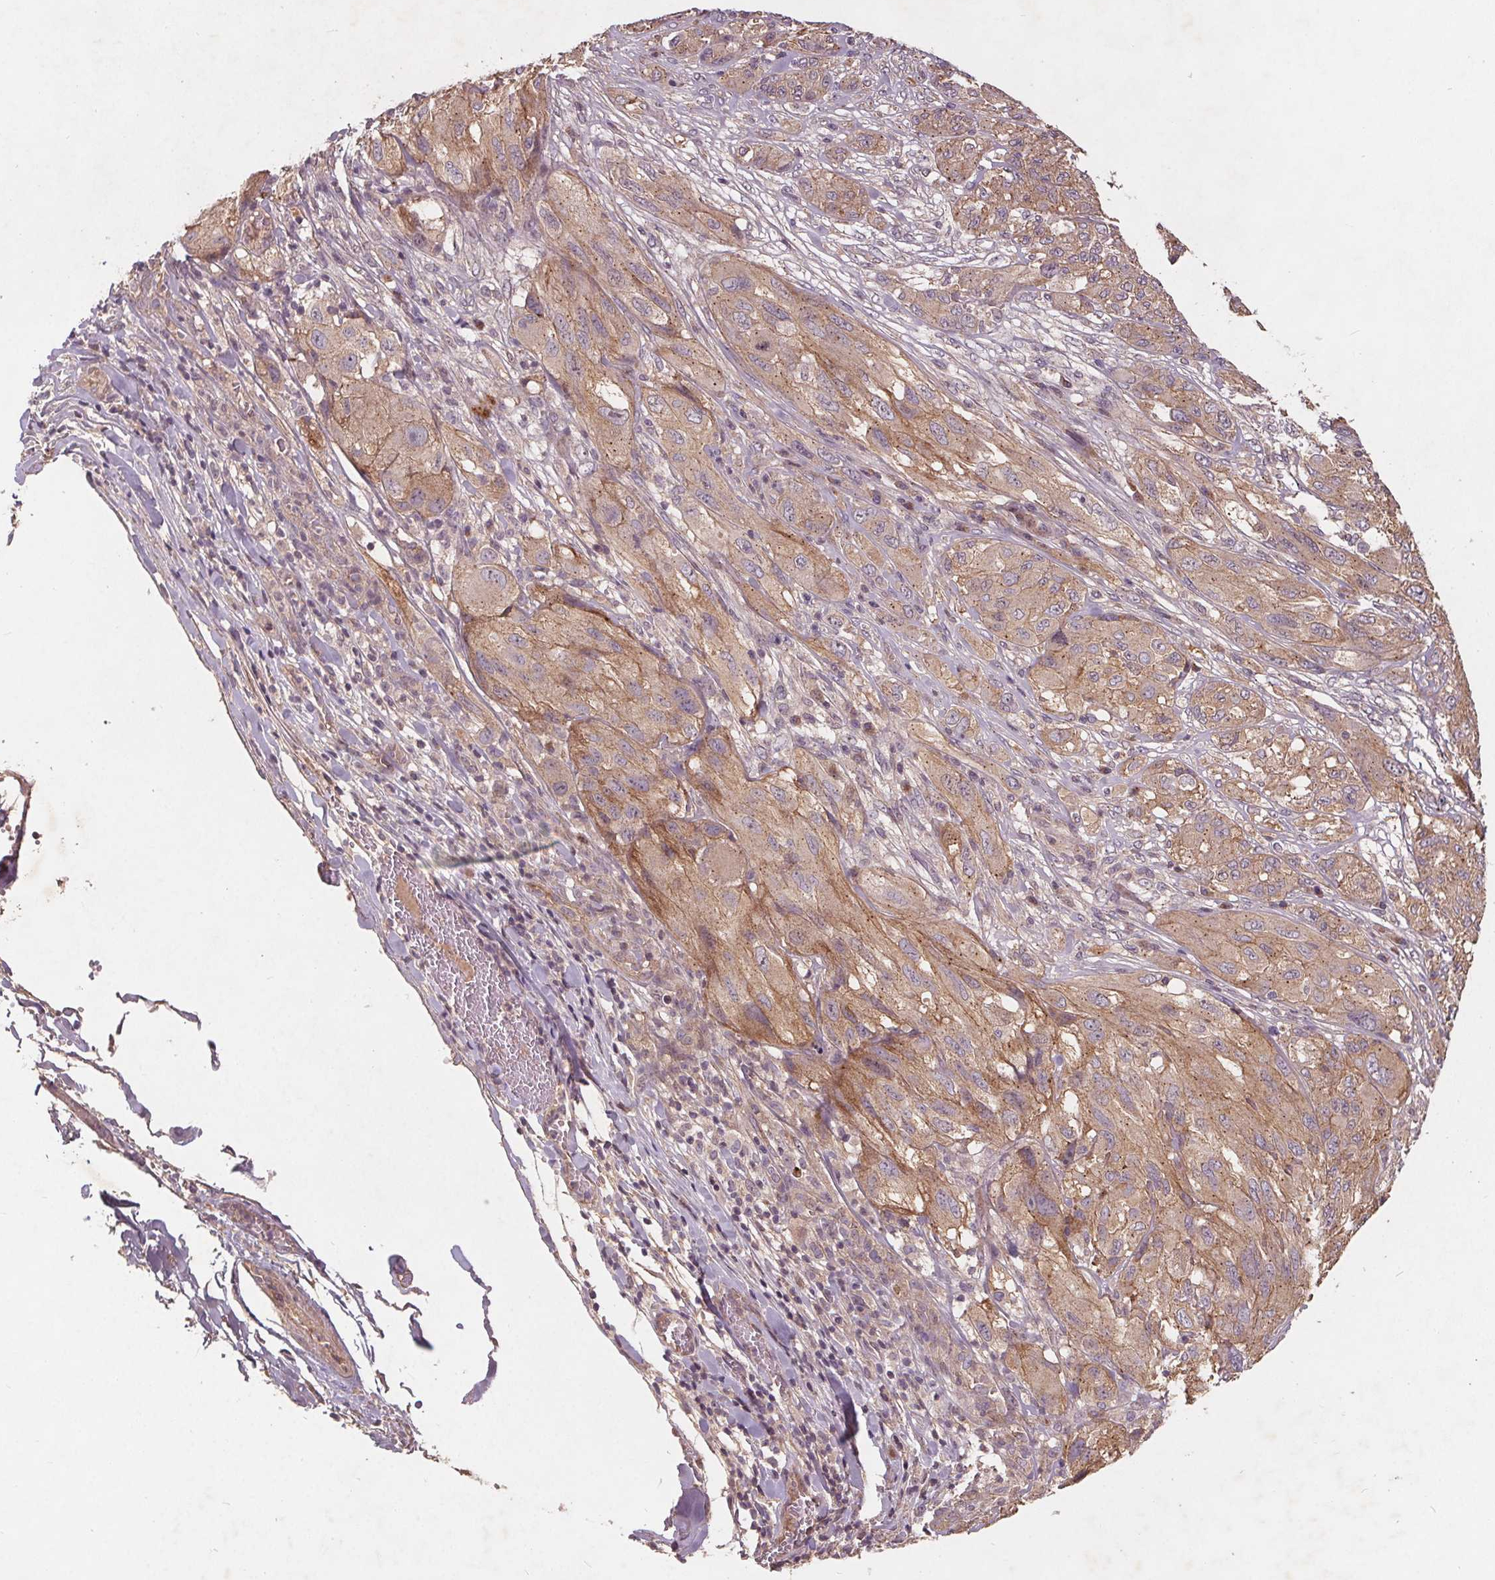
{"staining": {"intensity": "weak", "quantity": ">75%", "location": "cytoplasmic/membranous"}, "tissue": "melanoma", "cell_type": "Tumor cells", "image_type": "cancer", "snomed": [{"axis": "morphology", "description": "Malignant melanoma, NOS"}, {"axis": "topography", "description": "Skin"}], "caption": "The immunohistochemical stain labels weak cytoplasmic/membranous staining in tumor cells of melanoma tissue.", "gene": "CSNK1G2", "patient": {"sex": "female", "age": 91}}